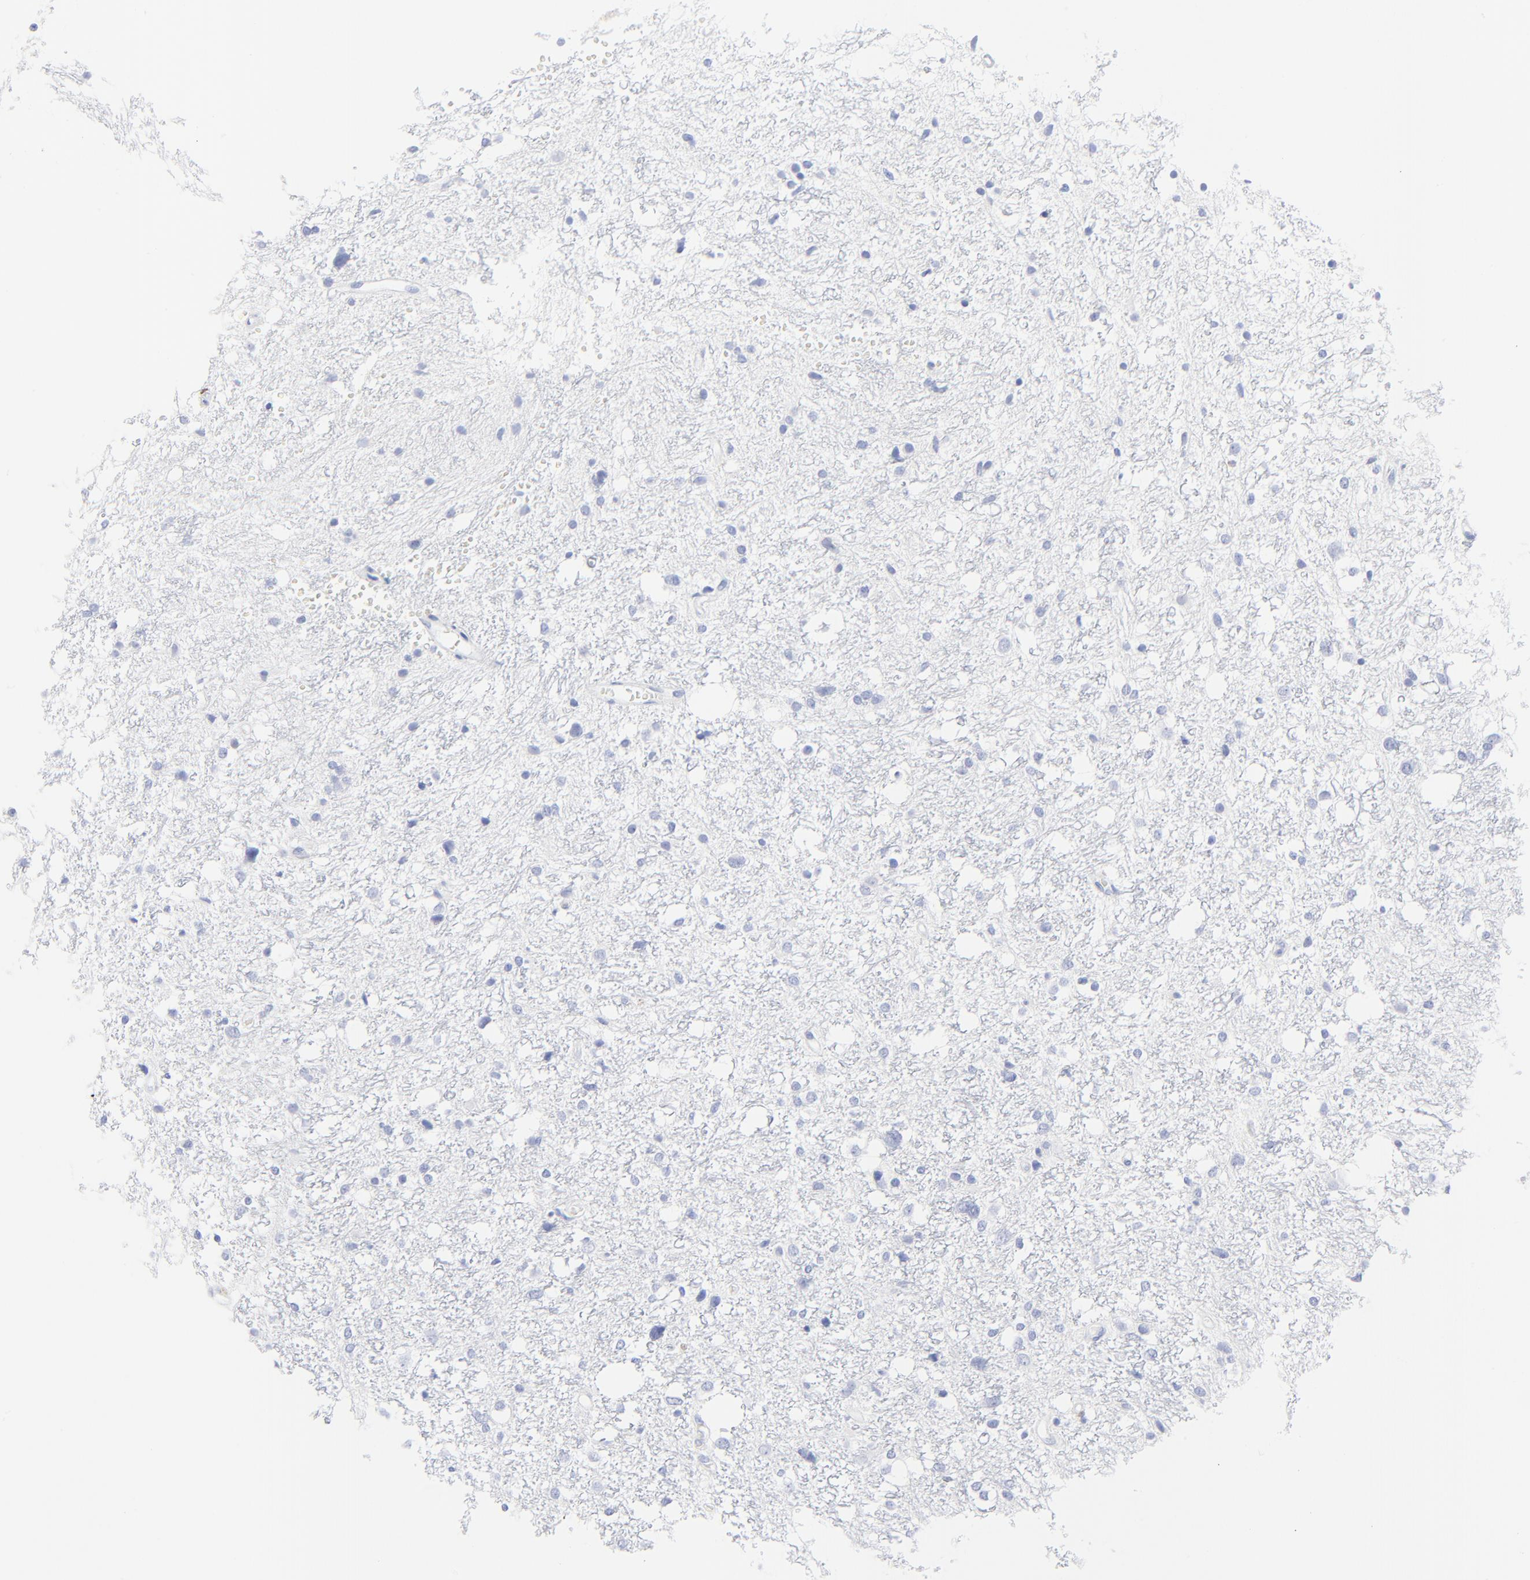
{"staining": {"intensity": "negative", "quantity": "none", "location": "none"}, "tissue": "glioma", "cell_type": "Tumor cells", "image_type": "cancer", "snomed": [{"axis": "morphology", "description": "Glioma, malignant, High grade"}, {"axis": "topography", "description": "Brain"}], "caption": "Tumor cells are negative for brown protein staining in glioma. (IHC, brightfield microscopy, high magnification).", "gene": "LCK", "patient": {"sex": "female", "age": 59}}